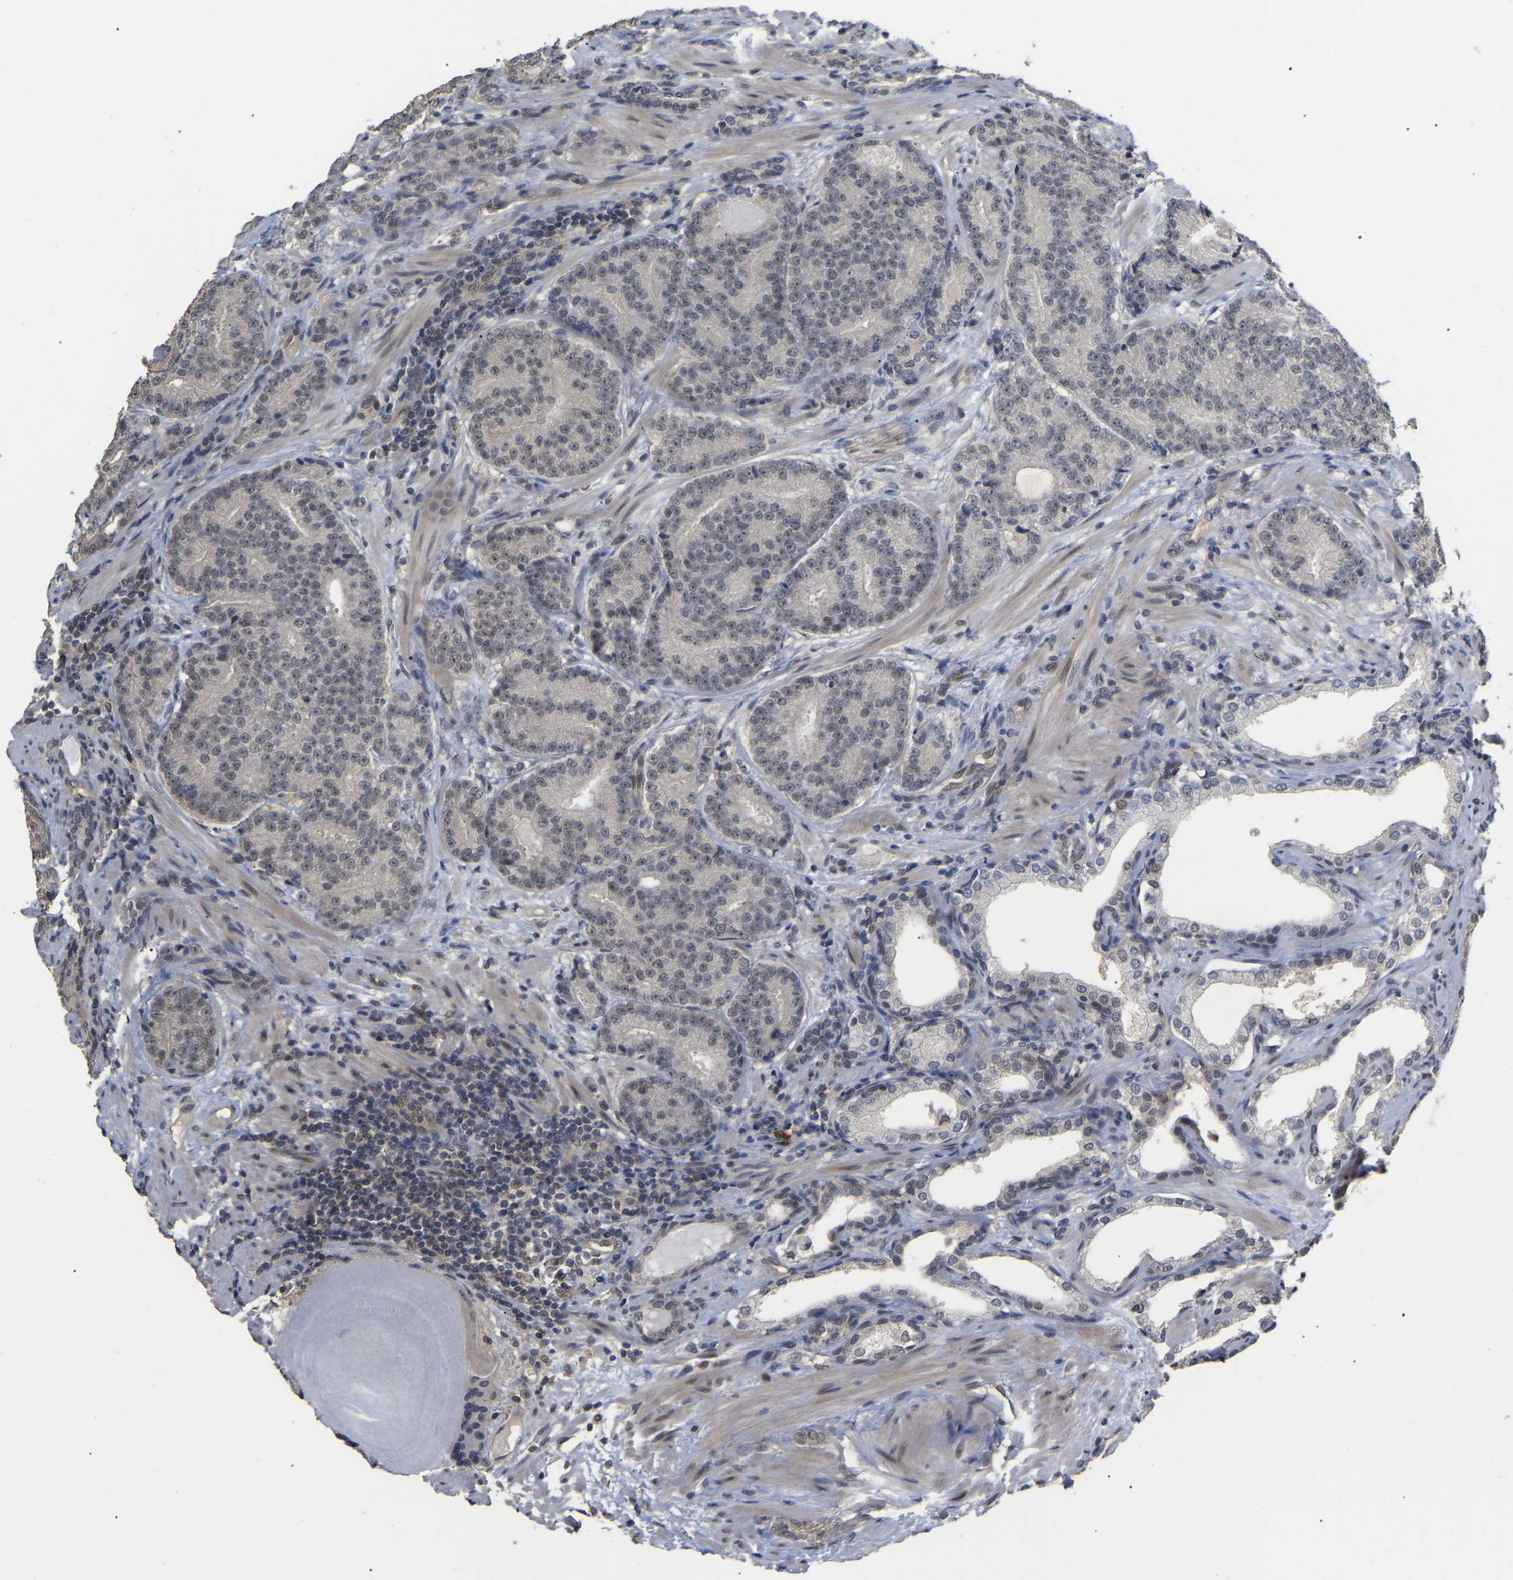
{"staining": {"intensity": "weak", "quantity": "<25%", "location": "nuclear"}, "tissue": "prostate cancer", "cell_type": "Tumor cells", "image_type": "cancer", "snomed": [{"axis": "morphology", "description": "Adenocarcinoma, High grade"}, {"axis": "topography", "description": "Prostate"}], "caption": "This is an immunohistochemistry photomicrograph of human prostate adenocarcinoma (high-grade). There is no staining in tumor cells.", "gene": "JAZF1", "patient": {"sex": "male", "age": 61}}